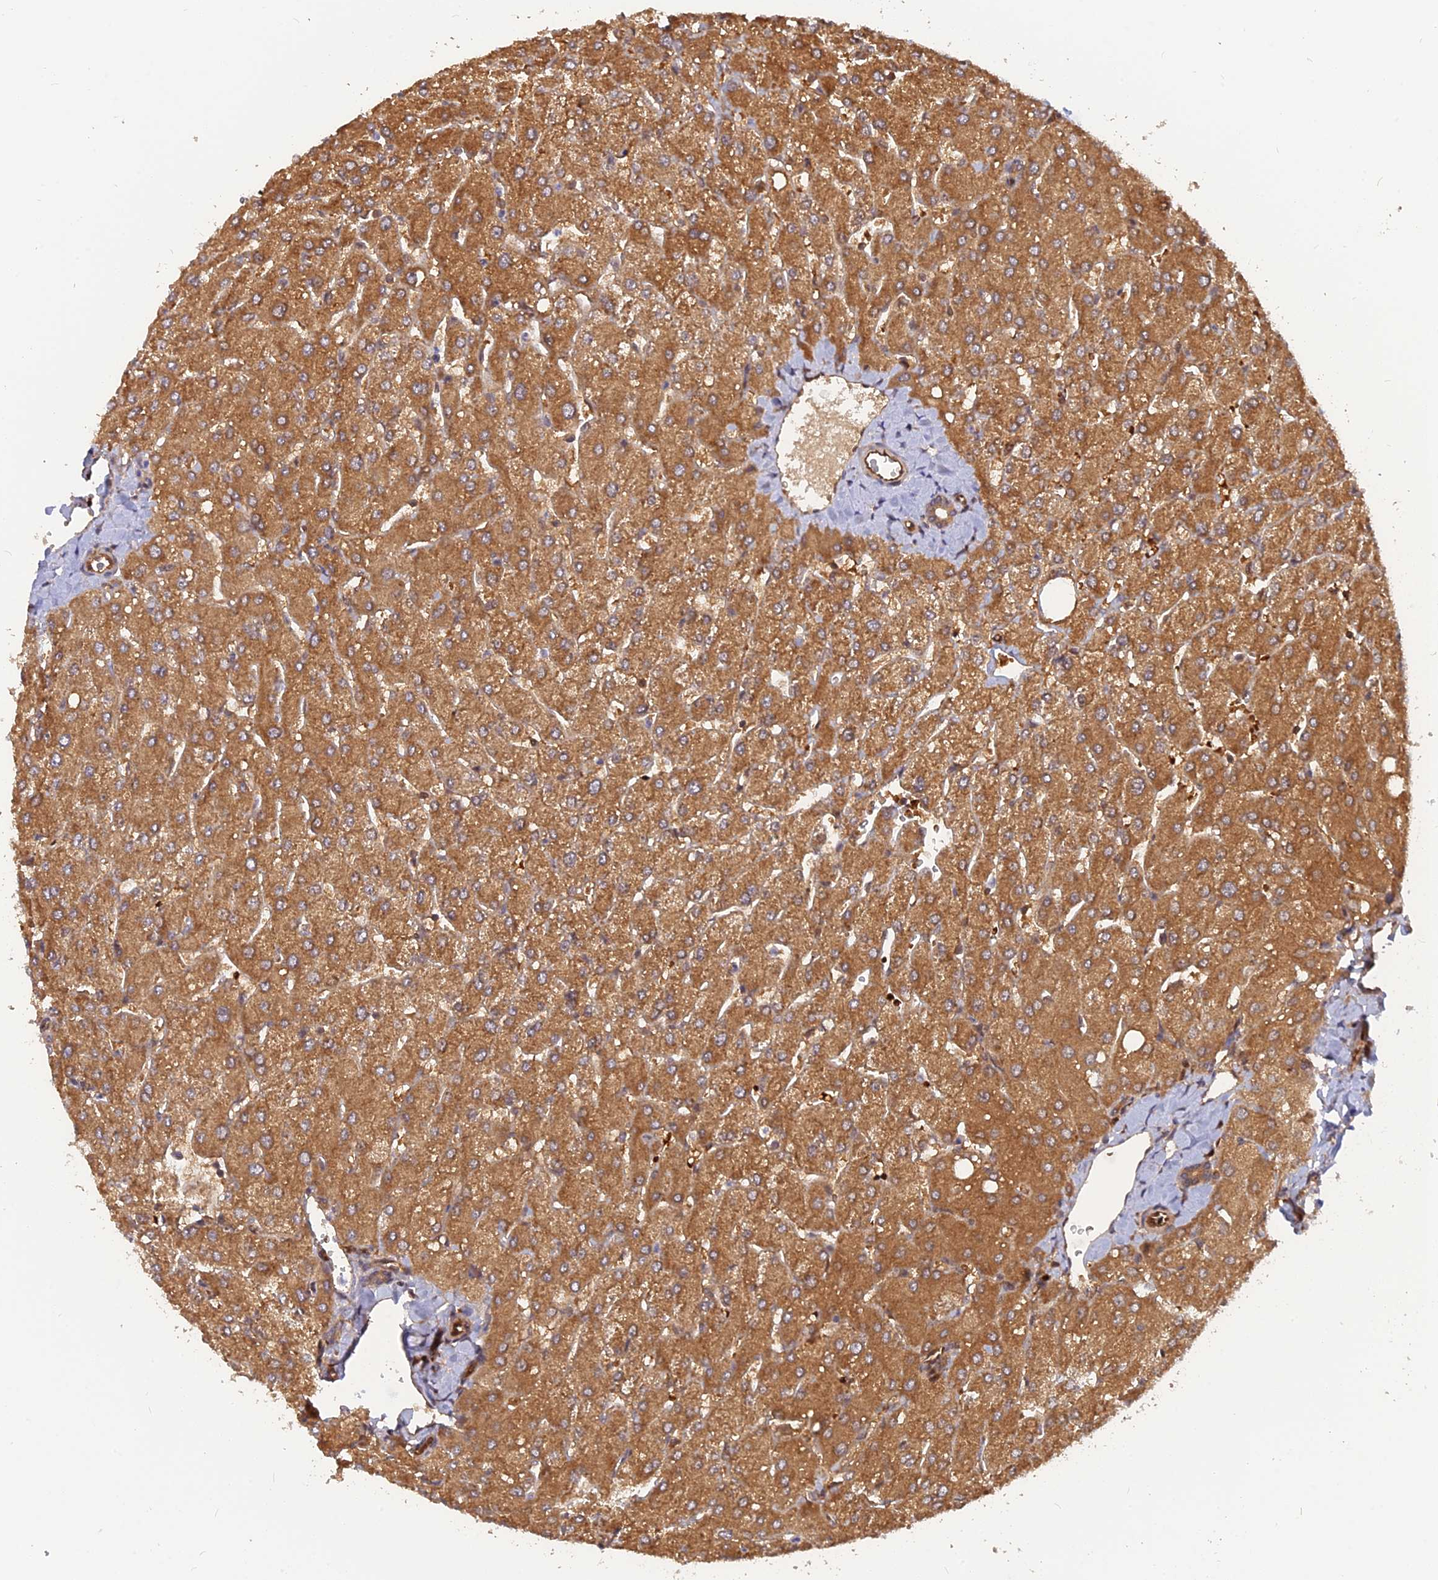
{"staining": {"intensity": "moderate", "quantity": ">75%", "location": "cytoplasmic/membranous"}, "tissue": "liver", "cell_type": "Cholangiocytes", "image_type": "normal", "snomed": [{"axis": "morphology", "description": "Normal tissue, NOS"}, {"axis": "topography", "description": "Liver"}], "caption": "Immunohistochemical staining of benign human liver displays >75% levels of moderate cytoplasmic/membranous protein positivity in about >75% of cholangiocytes. (DAB (3,3'-diaminobenzidine) IHC with brightfield microscopy, high magnification).", "gene": "ARL2BP", "patient": {"sex": "male", "age": 55}}